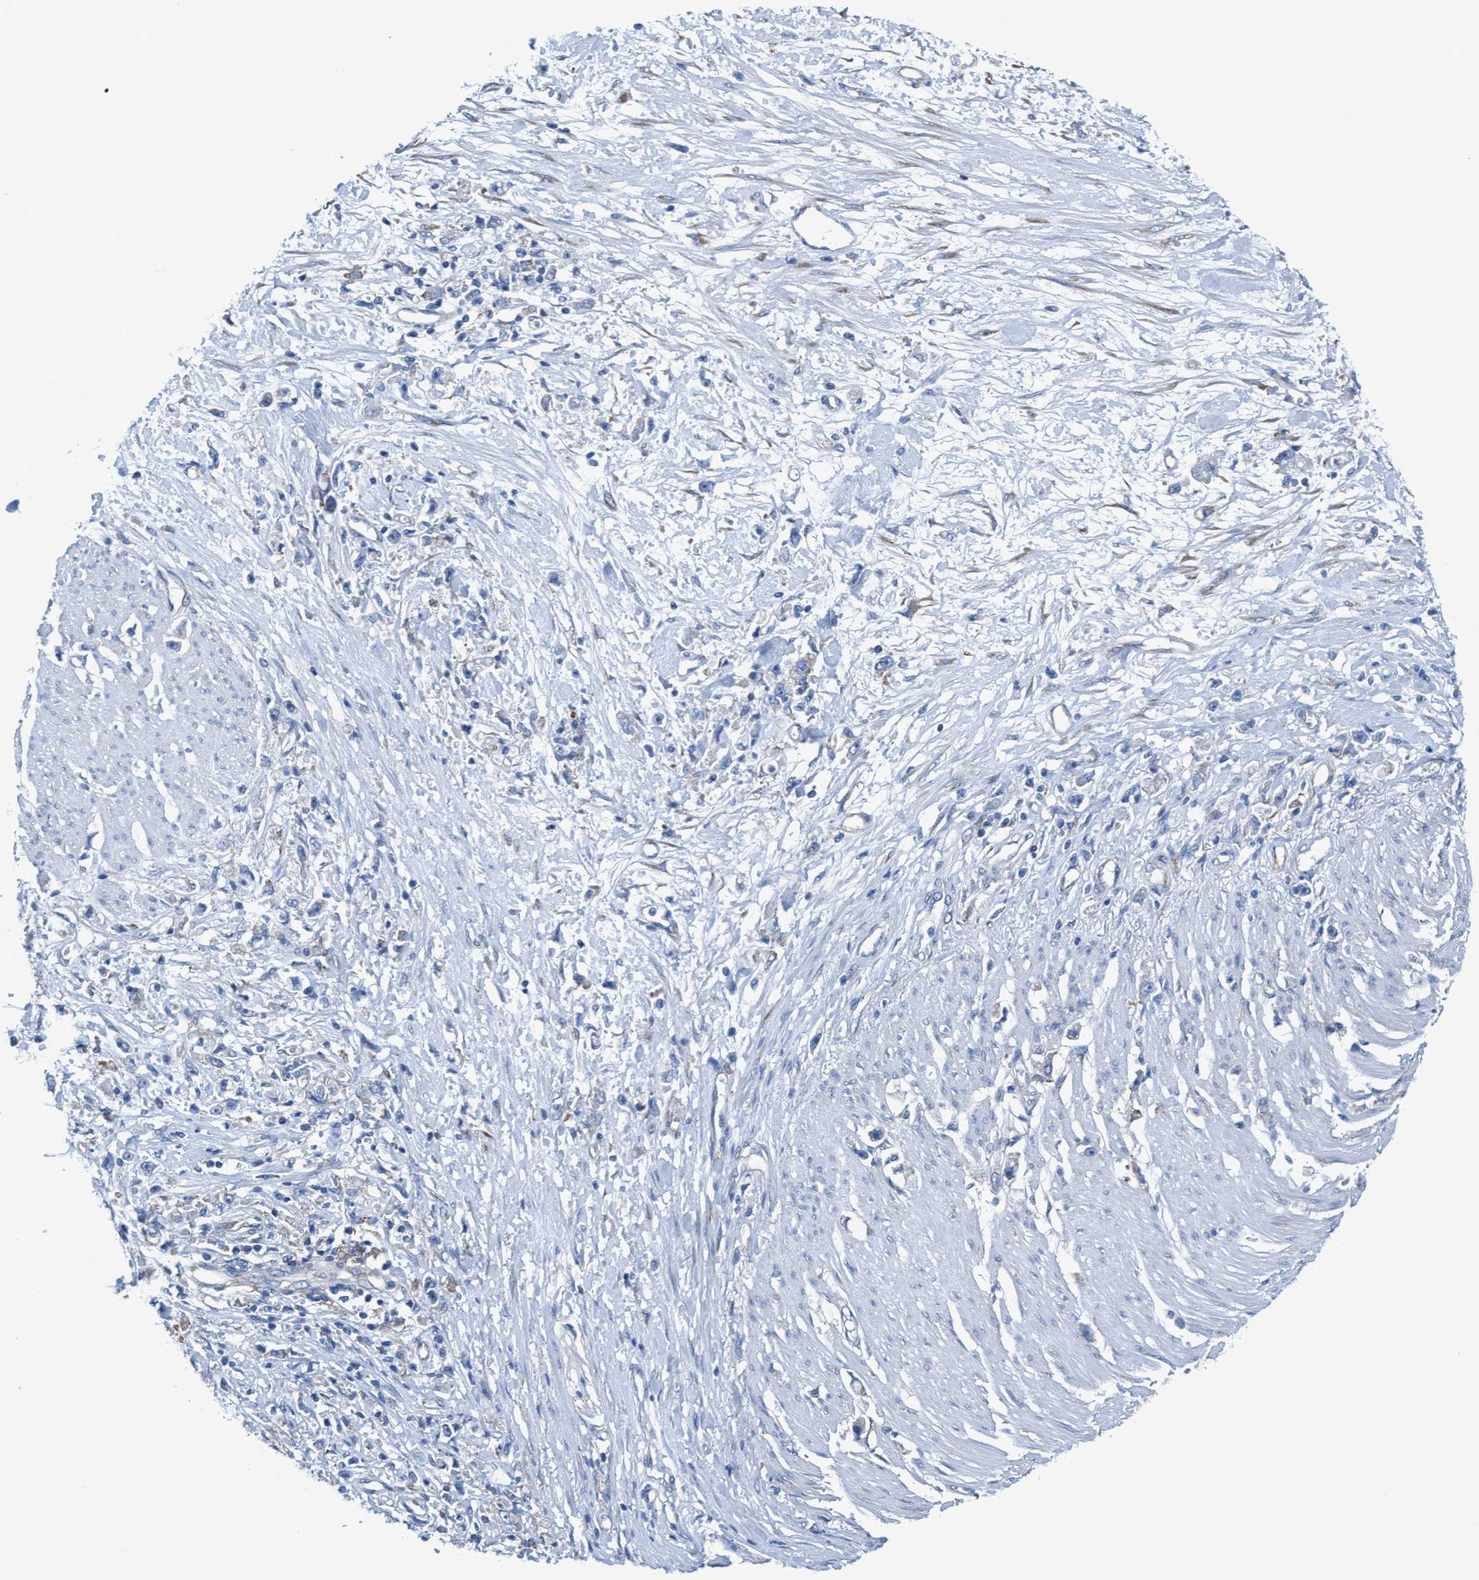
{"staining": {"intensity": "negative", "quantity": "none", "location": "none"}, "tissue": "stomach cancer", "cell_type": "Tumor cells", "image_type": "cancer", "snomed": [{"axis": "morphology", "description": "Adenocarcinoma, NOS"}, {"axis": "topography", "description": "Stomach"}], "caption": "Immunohistochemistry (IHC) of human stomach adenocarcinoma displays no positivity in tumor cells.", "gene": "NMT1", "patient": {"sex": "female", "age": 59}}